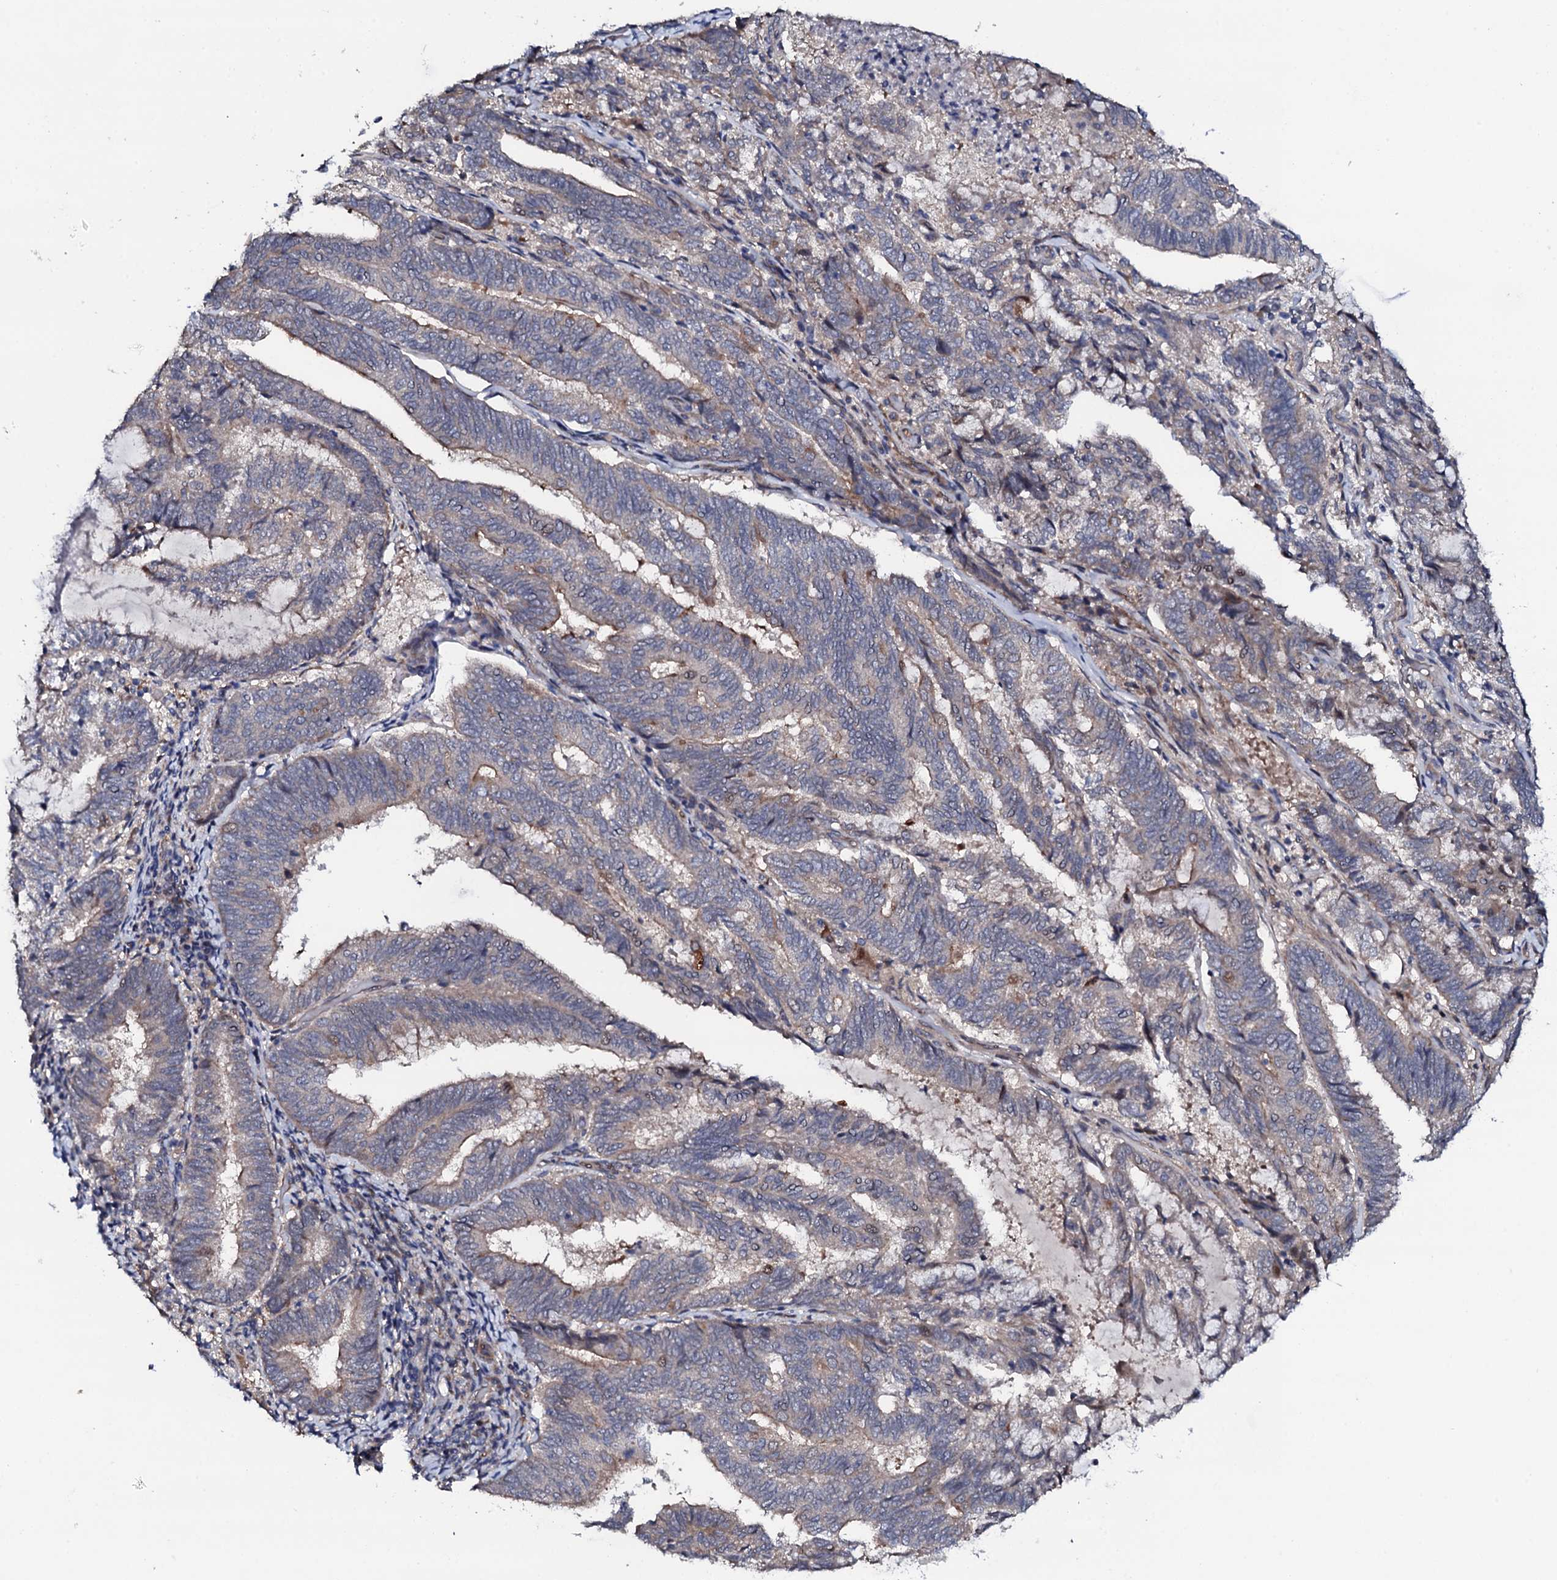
{"staining": {"intensity": "weak", "quantity": "<25%", "location": "cytoplasmic/membranous"}, "tissue": "endometrial cancer", "cell_type": "Tumor cells", "image_type": "cancer", "snomed": [{"axis": "morphology", "description": "Adenocarcinoma, NOS"}, {"axis": "topography", "description": "Endometrium"}], "caption": "A photomicrograph of human adenocarcinoma (endometrial) is negative for staining in tumor cells.", "gene": "CIAO2A", "patient": {"sex": "female", "age": 80}}